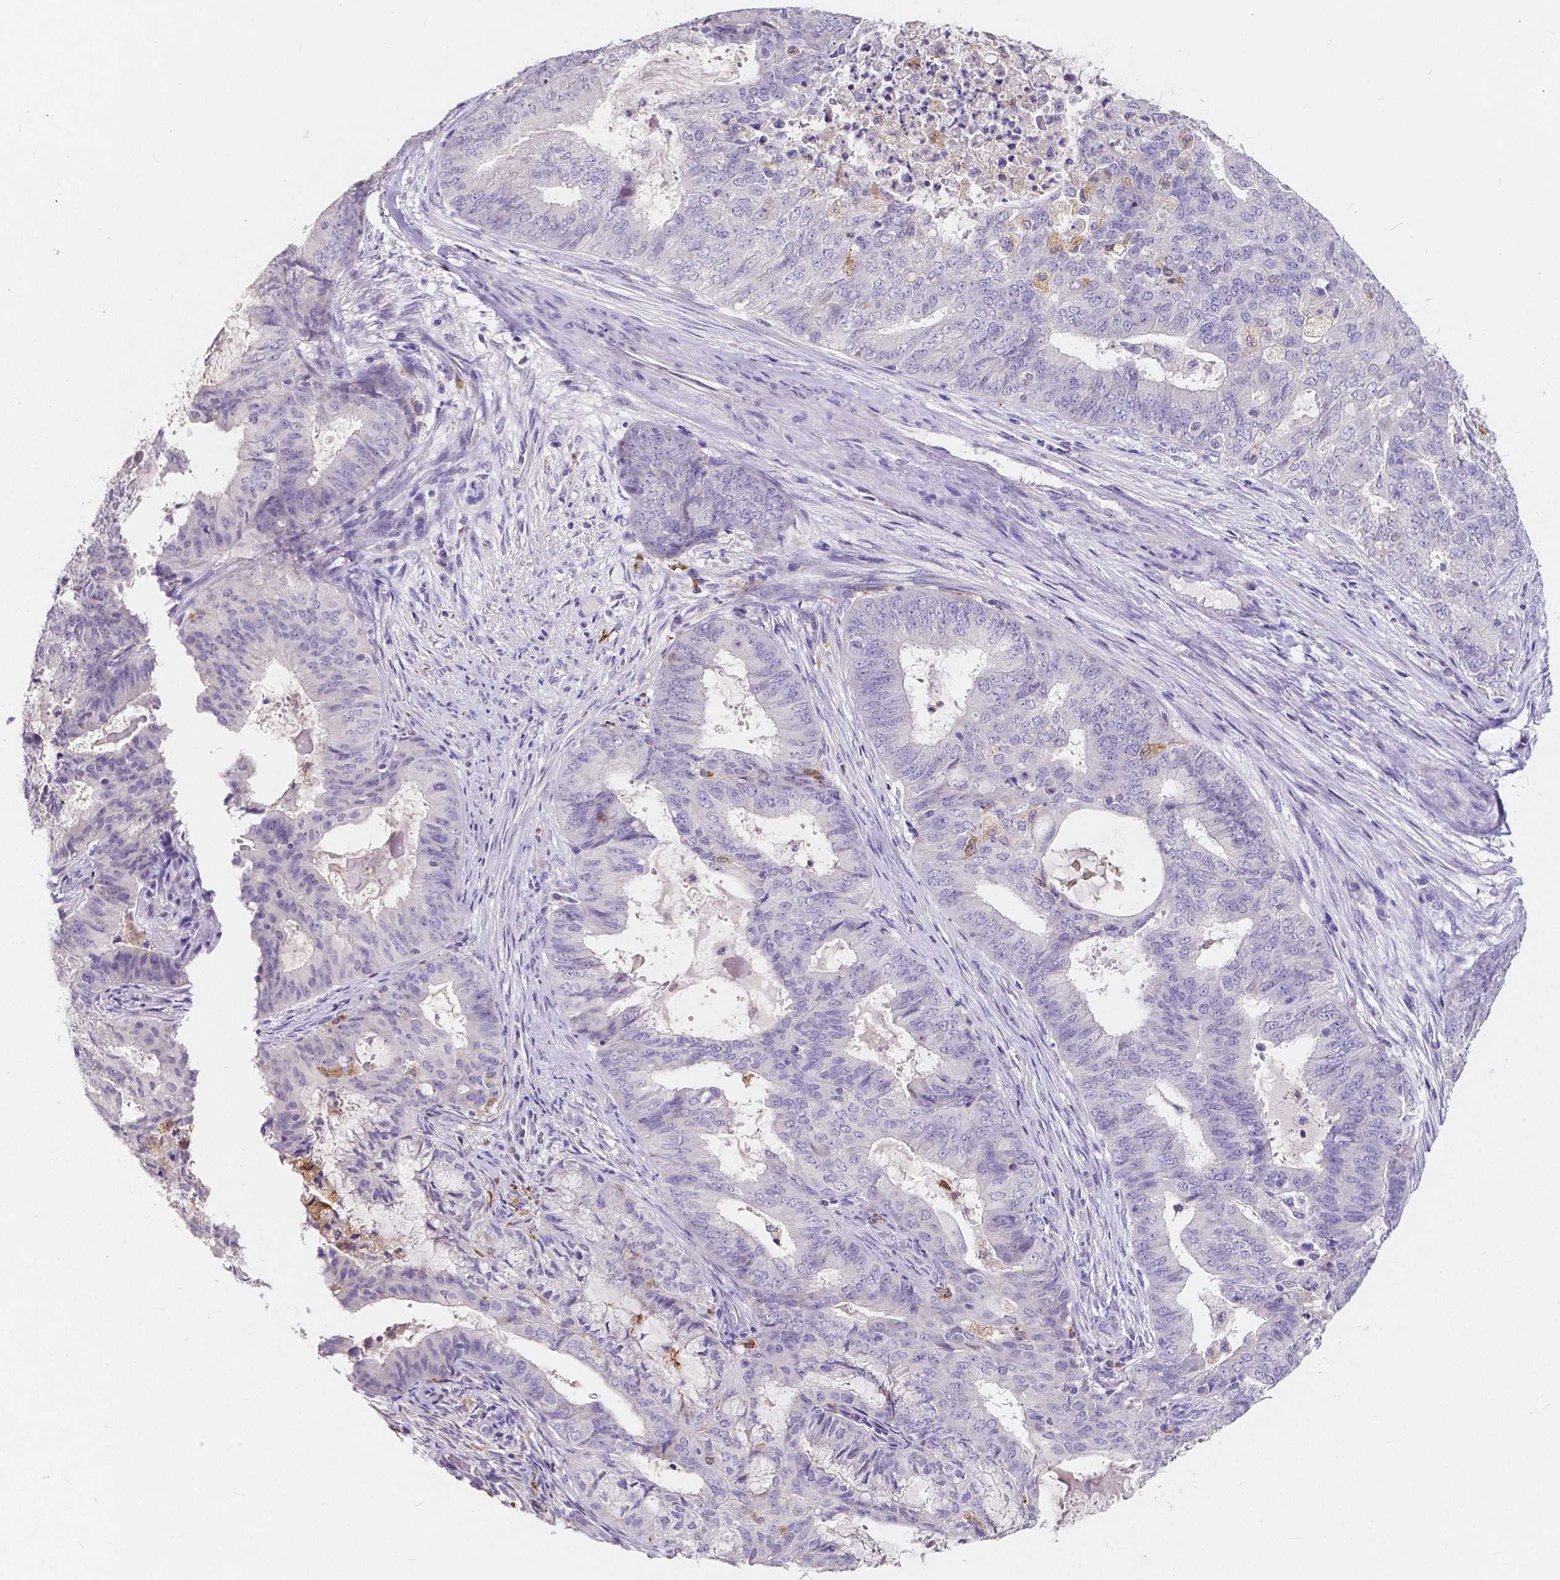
{"staining": {"intensity": "negative", "quantity": "none", "location": "none"}, "tissue": "endometrial cancer", "cell_type": "Tumor cells", "image_type": "cancer", "snomed": [{"axis": "morphology", "description": "Adenocarcinoma, NOS"}, {"axis": "topography", "description": "Endometrium"}], "caption": "There is no significant expression in tumor cells of adenocarcinoma (endometrial).", "gene": "ACP5", "patient": {"sex": "female", "age": 62}}